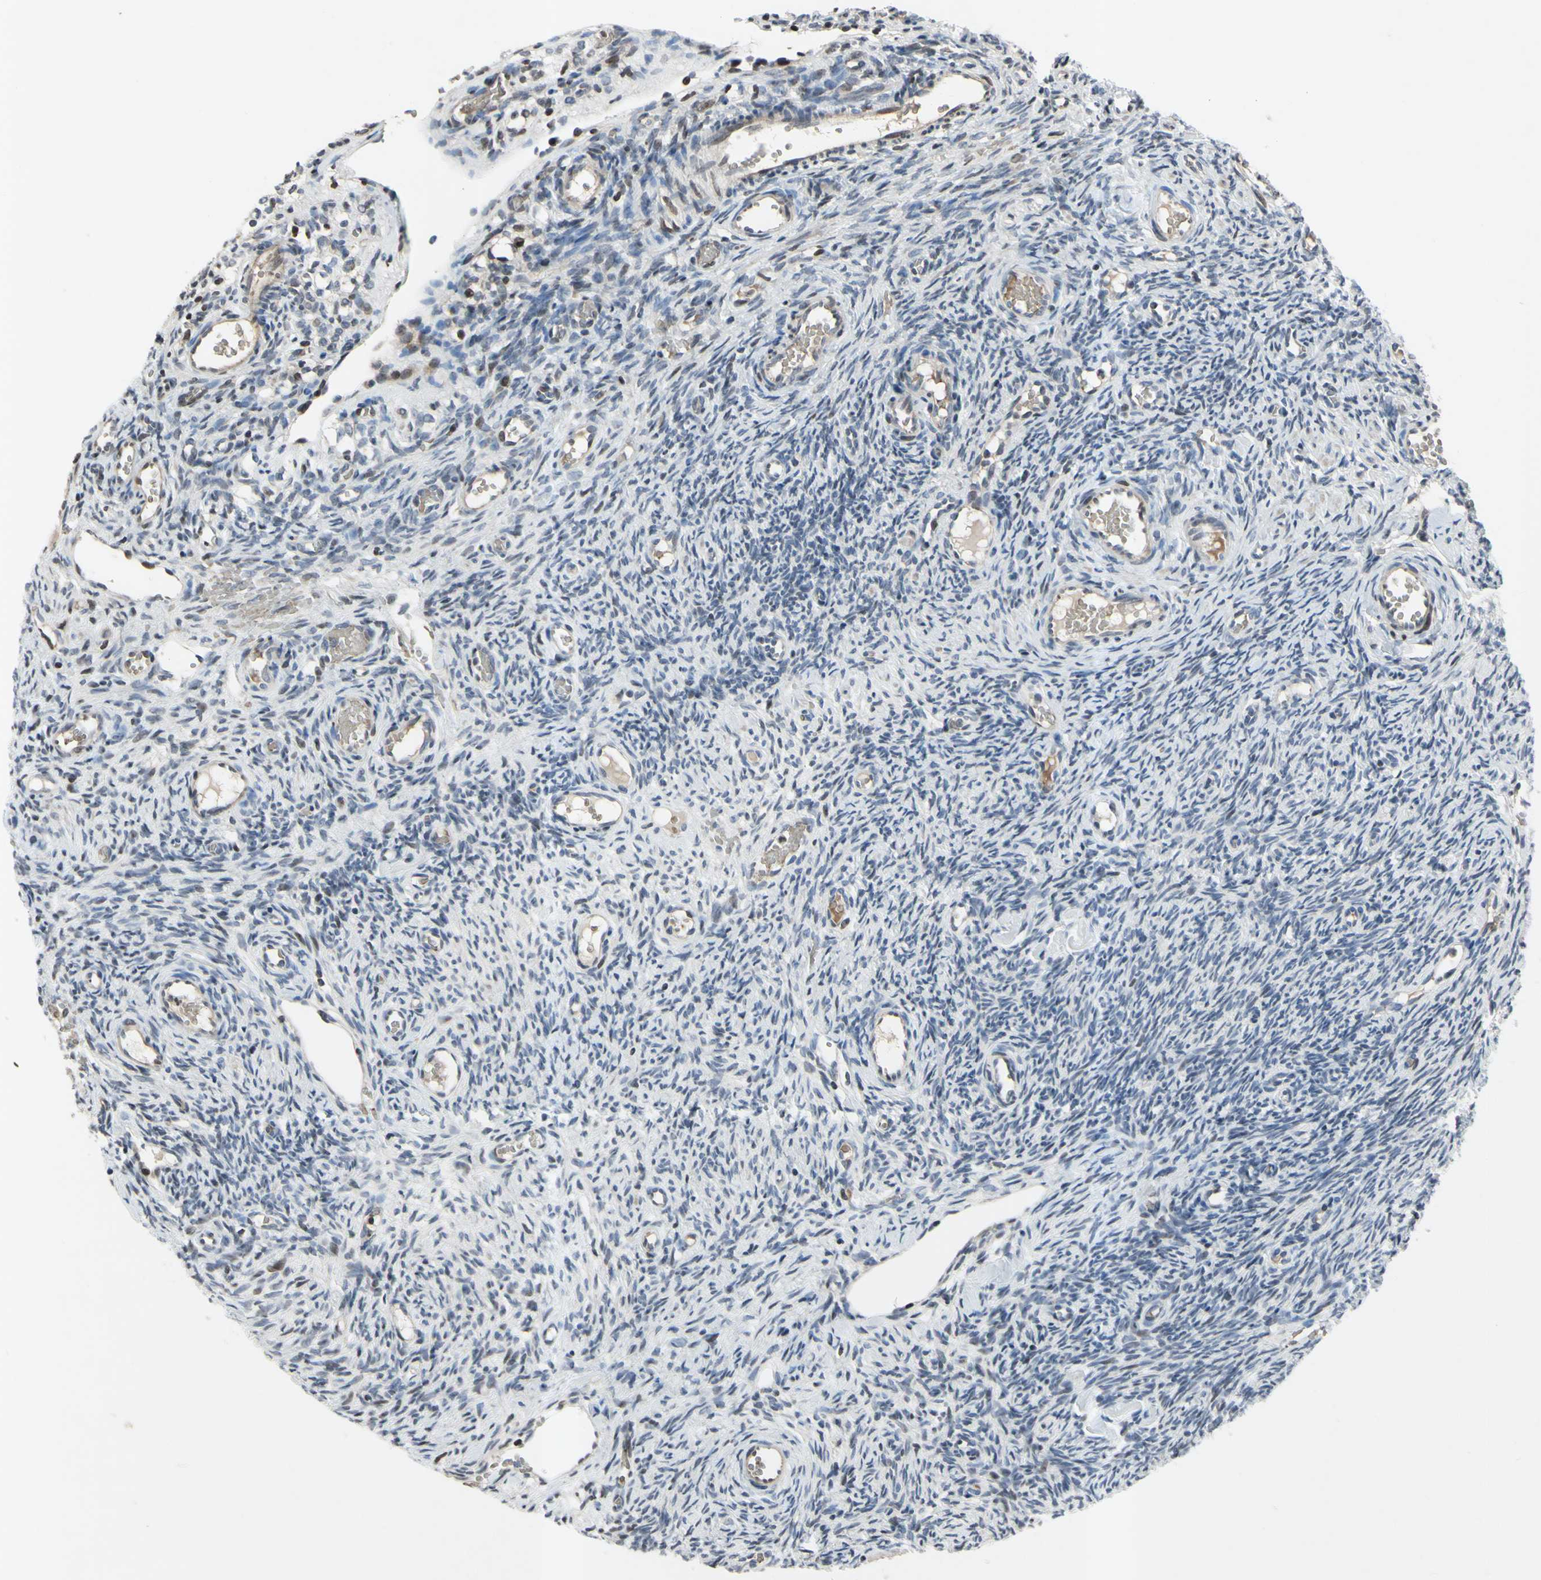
{"staining": {"intensity": "negative", "quantity": "none", "location": "none"}, "tissue": "ovary", "cell_type": "Ovarian stroma cells", "image_type": "normal", "snomed": [{"axis": "morphology", "description": "Normal tissue, NOS"}, {"axis": "topography", "description": "Ovary"}], "caption": "Immunohistochemical staining of benign human ovary demonstrates no significant expression in ovarian stroma cells.", "gene": "ARG1", "patient": {"sex": "female", "age": 35}}